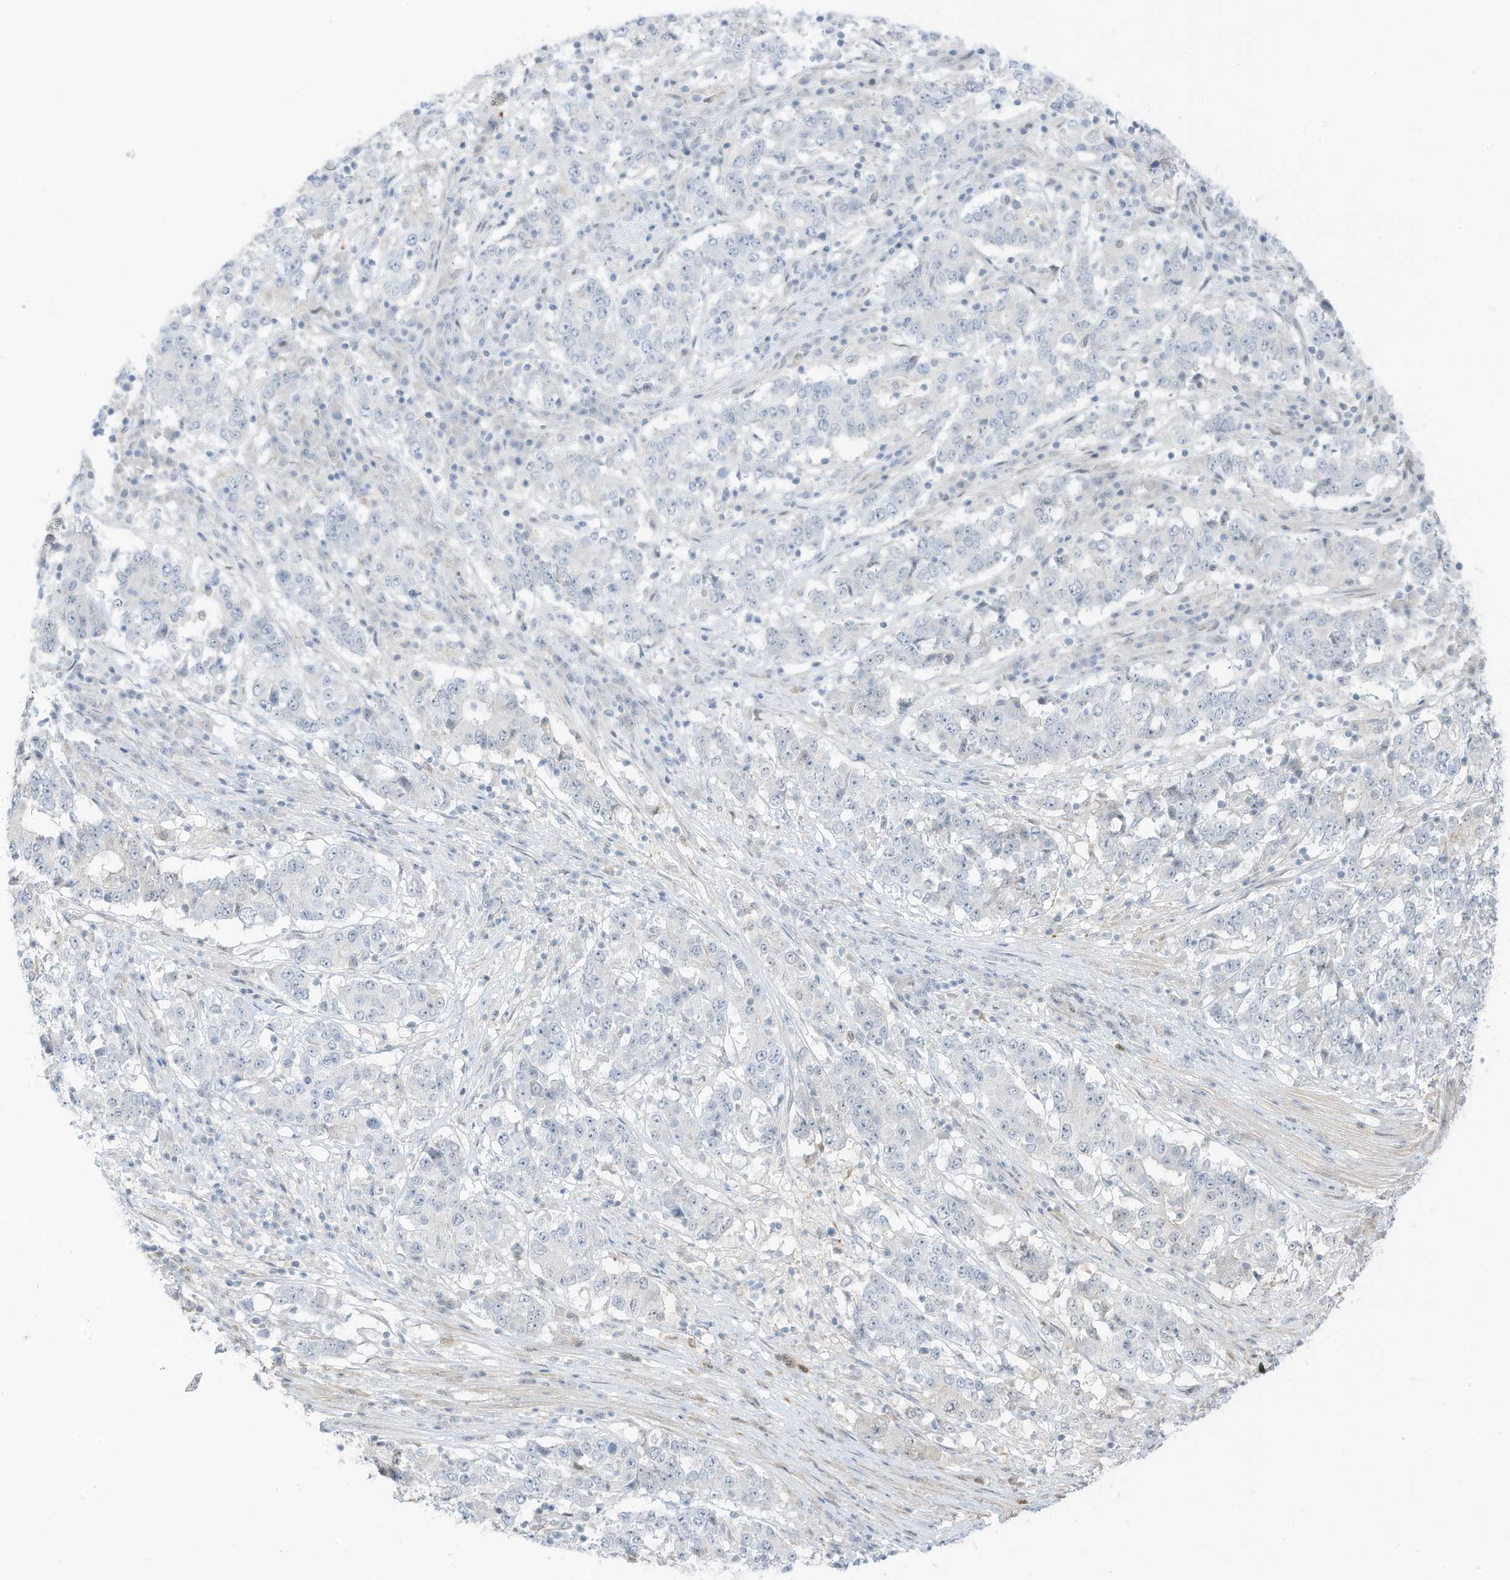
{"staining": {"intensity": "negative", "quantity": "none", "location": "none"}, "tissue": "stomach cancer", "cell_type": "Tumor cells", "image_type": "cancer", "snomed": [{"axis": "morphology", "description": "Adenocarcinoma, NOS"}, {"axis": "topography", "description": "Stomach"}], "caption": "IHC image of neoplastic tissue: stomach cancer stained with DAB displays no significant protein positivity in tumor cells.", "gene": "ASPRV1", "patient": {"sex": "male", "age": 59}}